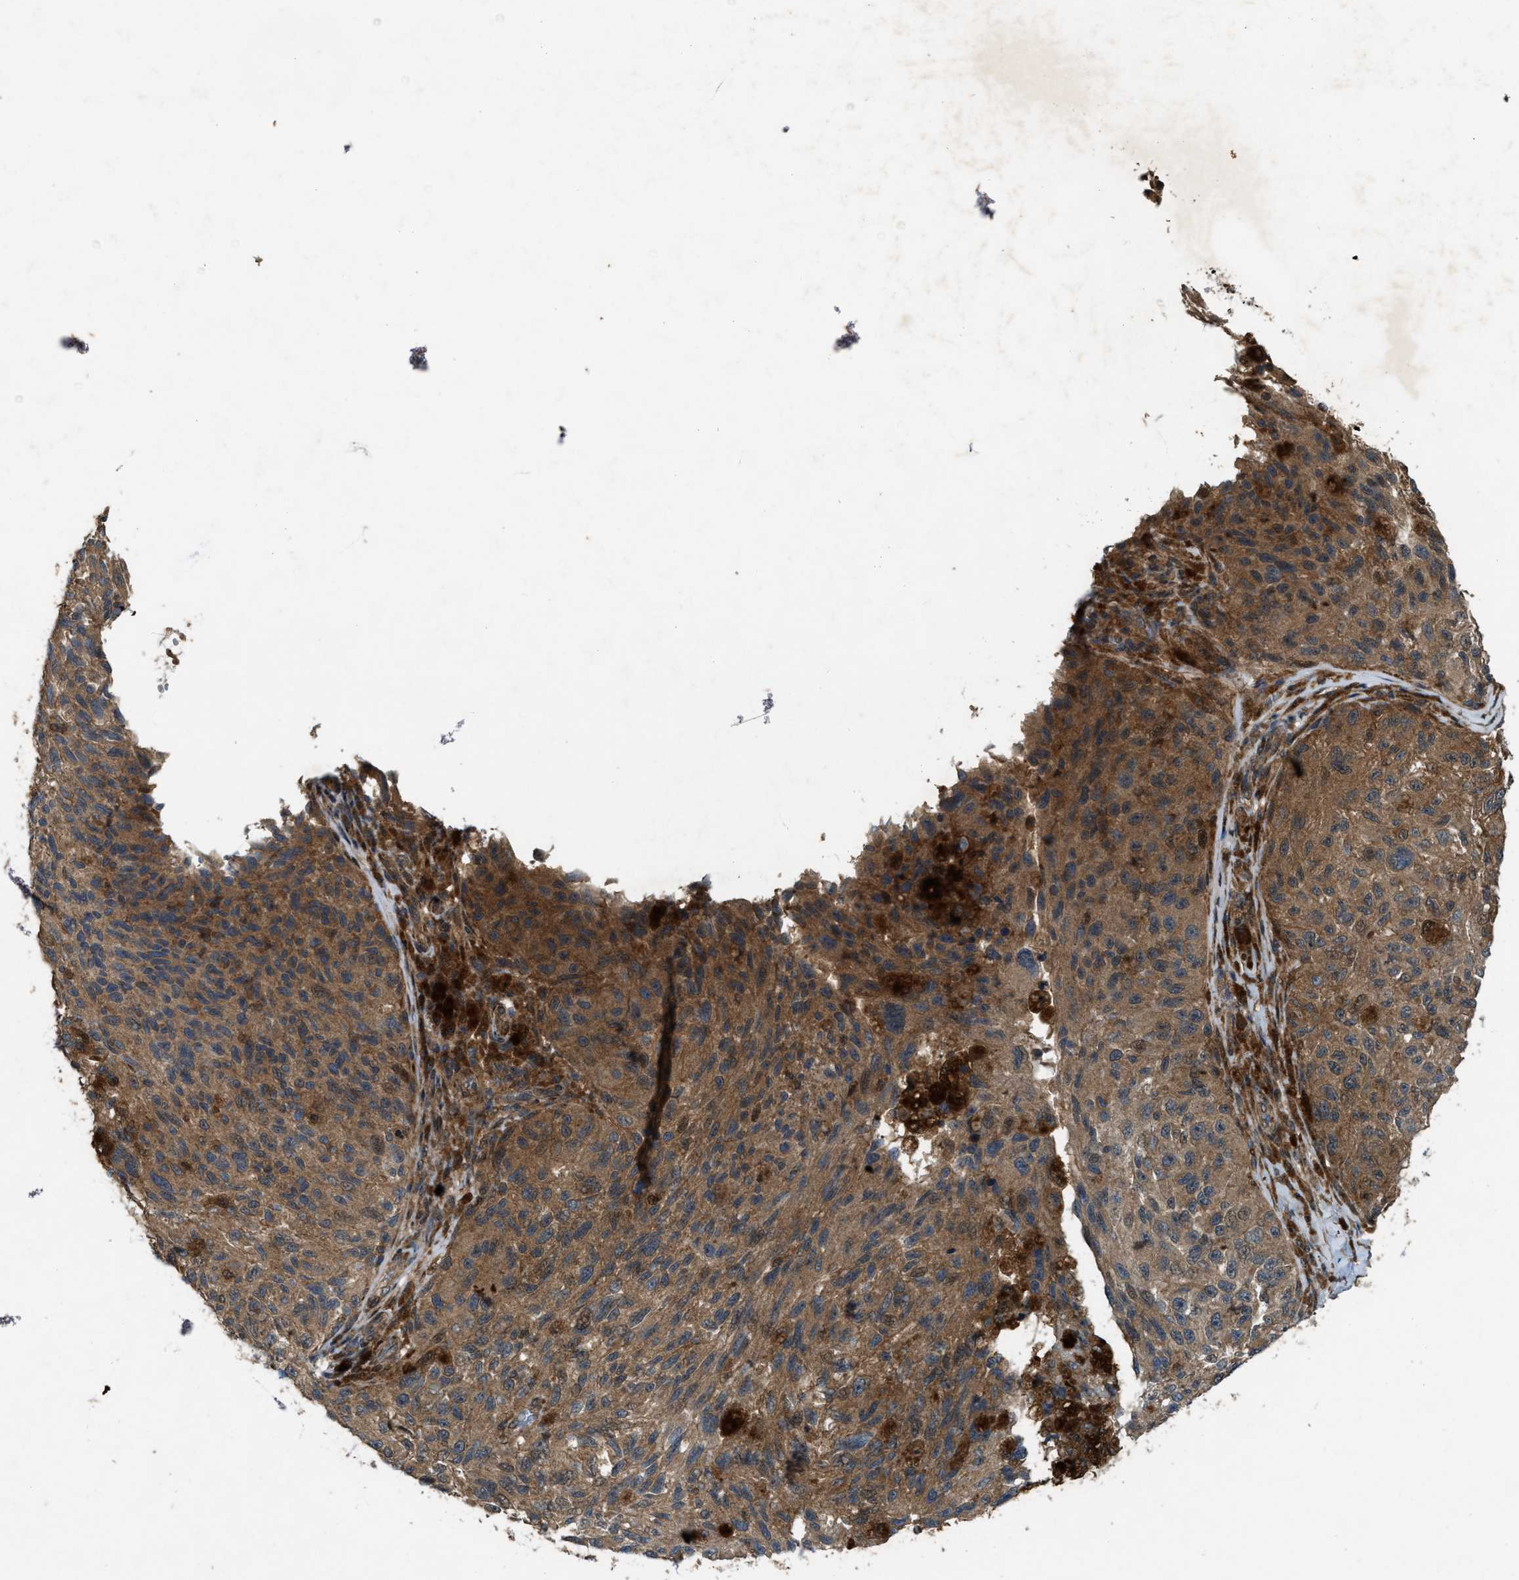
{"staining": {"intensity": "moderate", "quantity": ">75%", "location": "cytoplasmic/membranous"}, "tissue": "melanoma", "cell_type": "Tumor cells", "image_type": "cancer", "snomed": [{"axis": "morphology", "description": "Malignant melanoma, NOS"}, {"axis": "topography", "description": "Skin"}], "caption": "Melanoma stained for a protein (brown) reveals moderate cytoplasmic/membranous positive positivity in about >75% of tumor cells.", "gene": "LRRC72", "patient": {"sex": "female", "age": 73}}